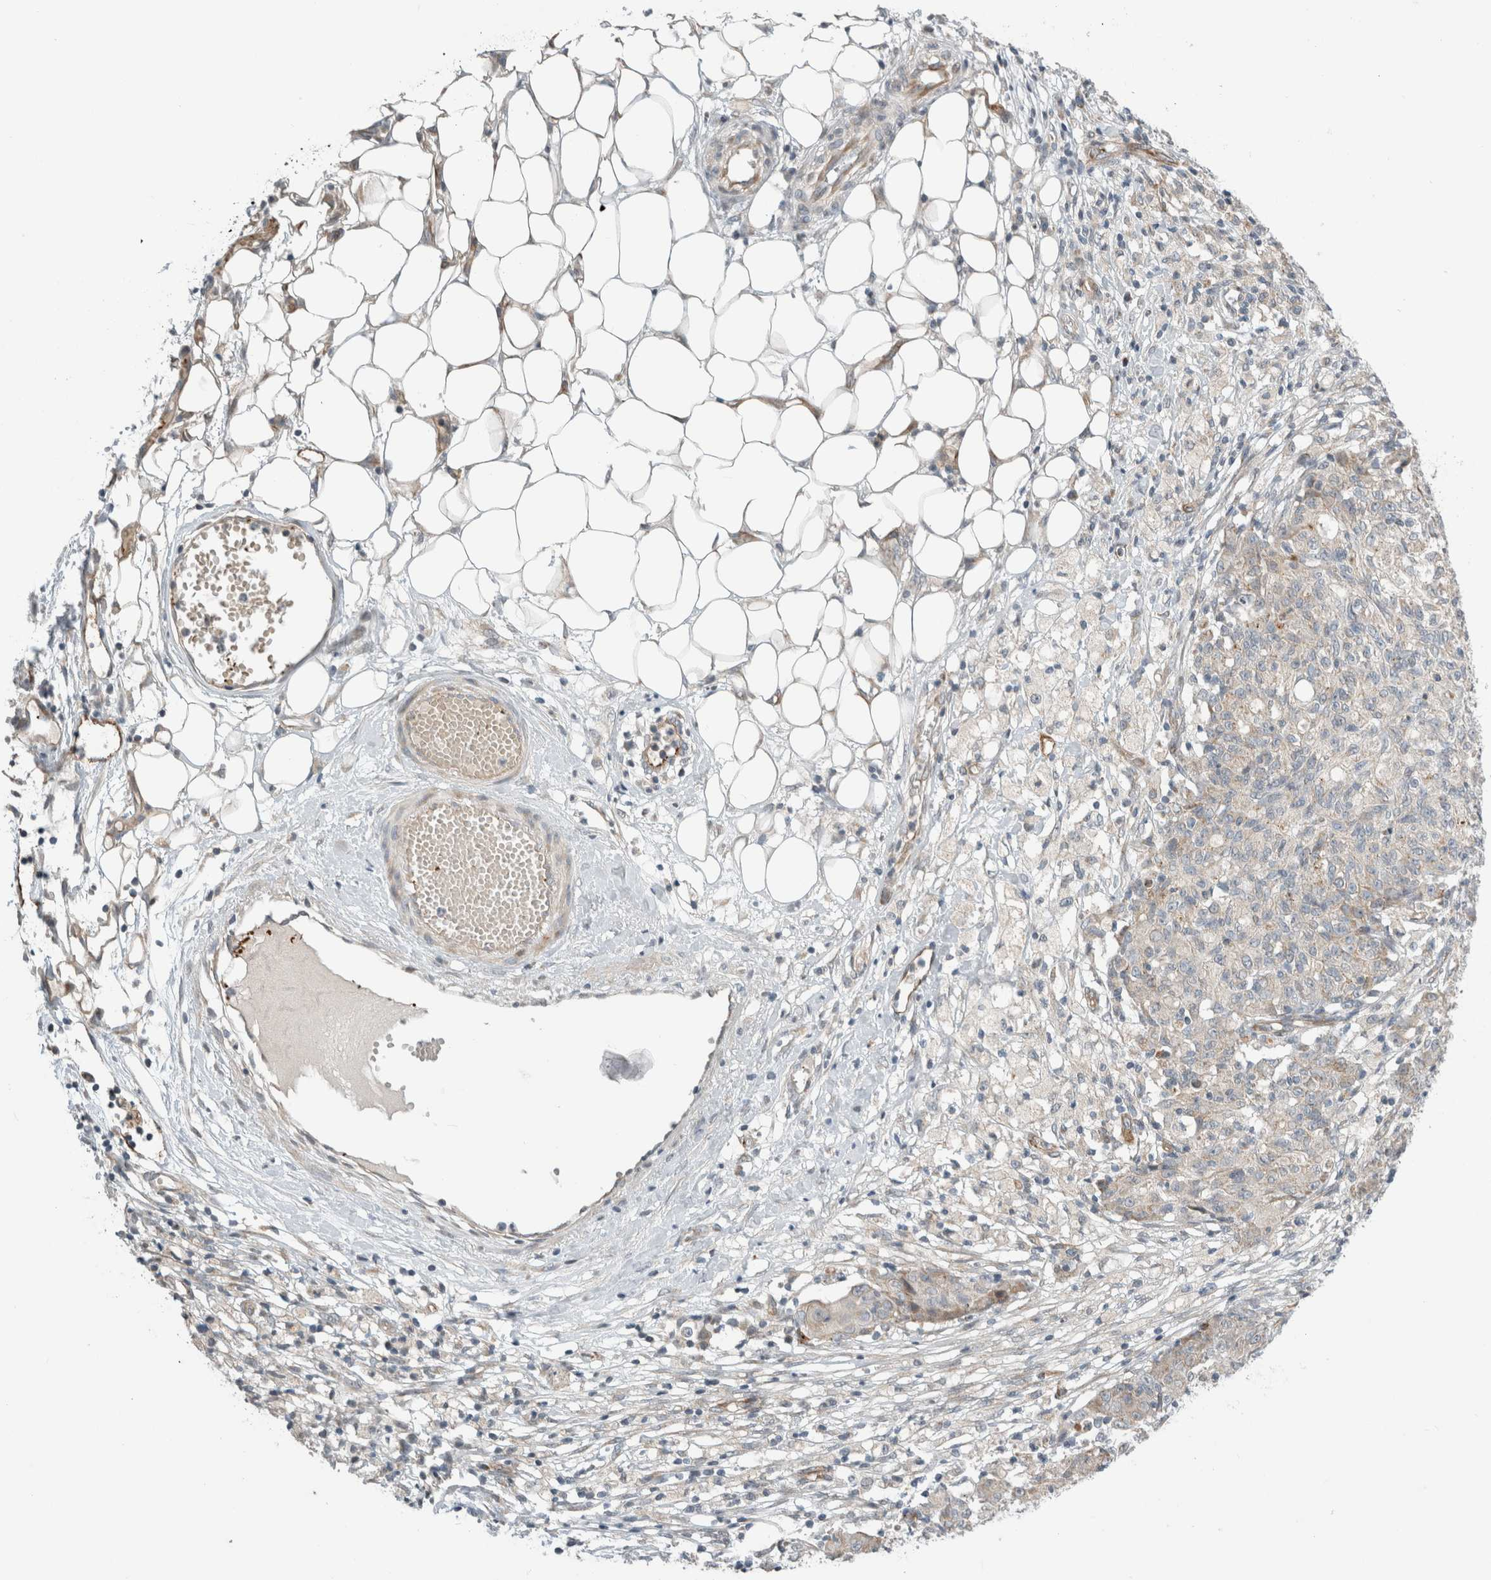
{"staining": {"intensity": "negative", "quantity": "none", "location": "none"}, "tissue": "ovarian cancer", "cell_type": "Tumor cells", "image_type": "cancer", "snomed": [{"axis": "morphology", "description": "Carcinoma, endometroid"}, {"axis": "topography", "description": "Ovary"}], "caption": "An image of human ovarian cancer (endometroid carcinoma) is negative for staining in tumor cells.", "gene": "KPNA5", "patient": {"sex": "female", "age": 42}}